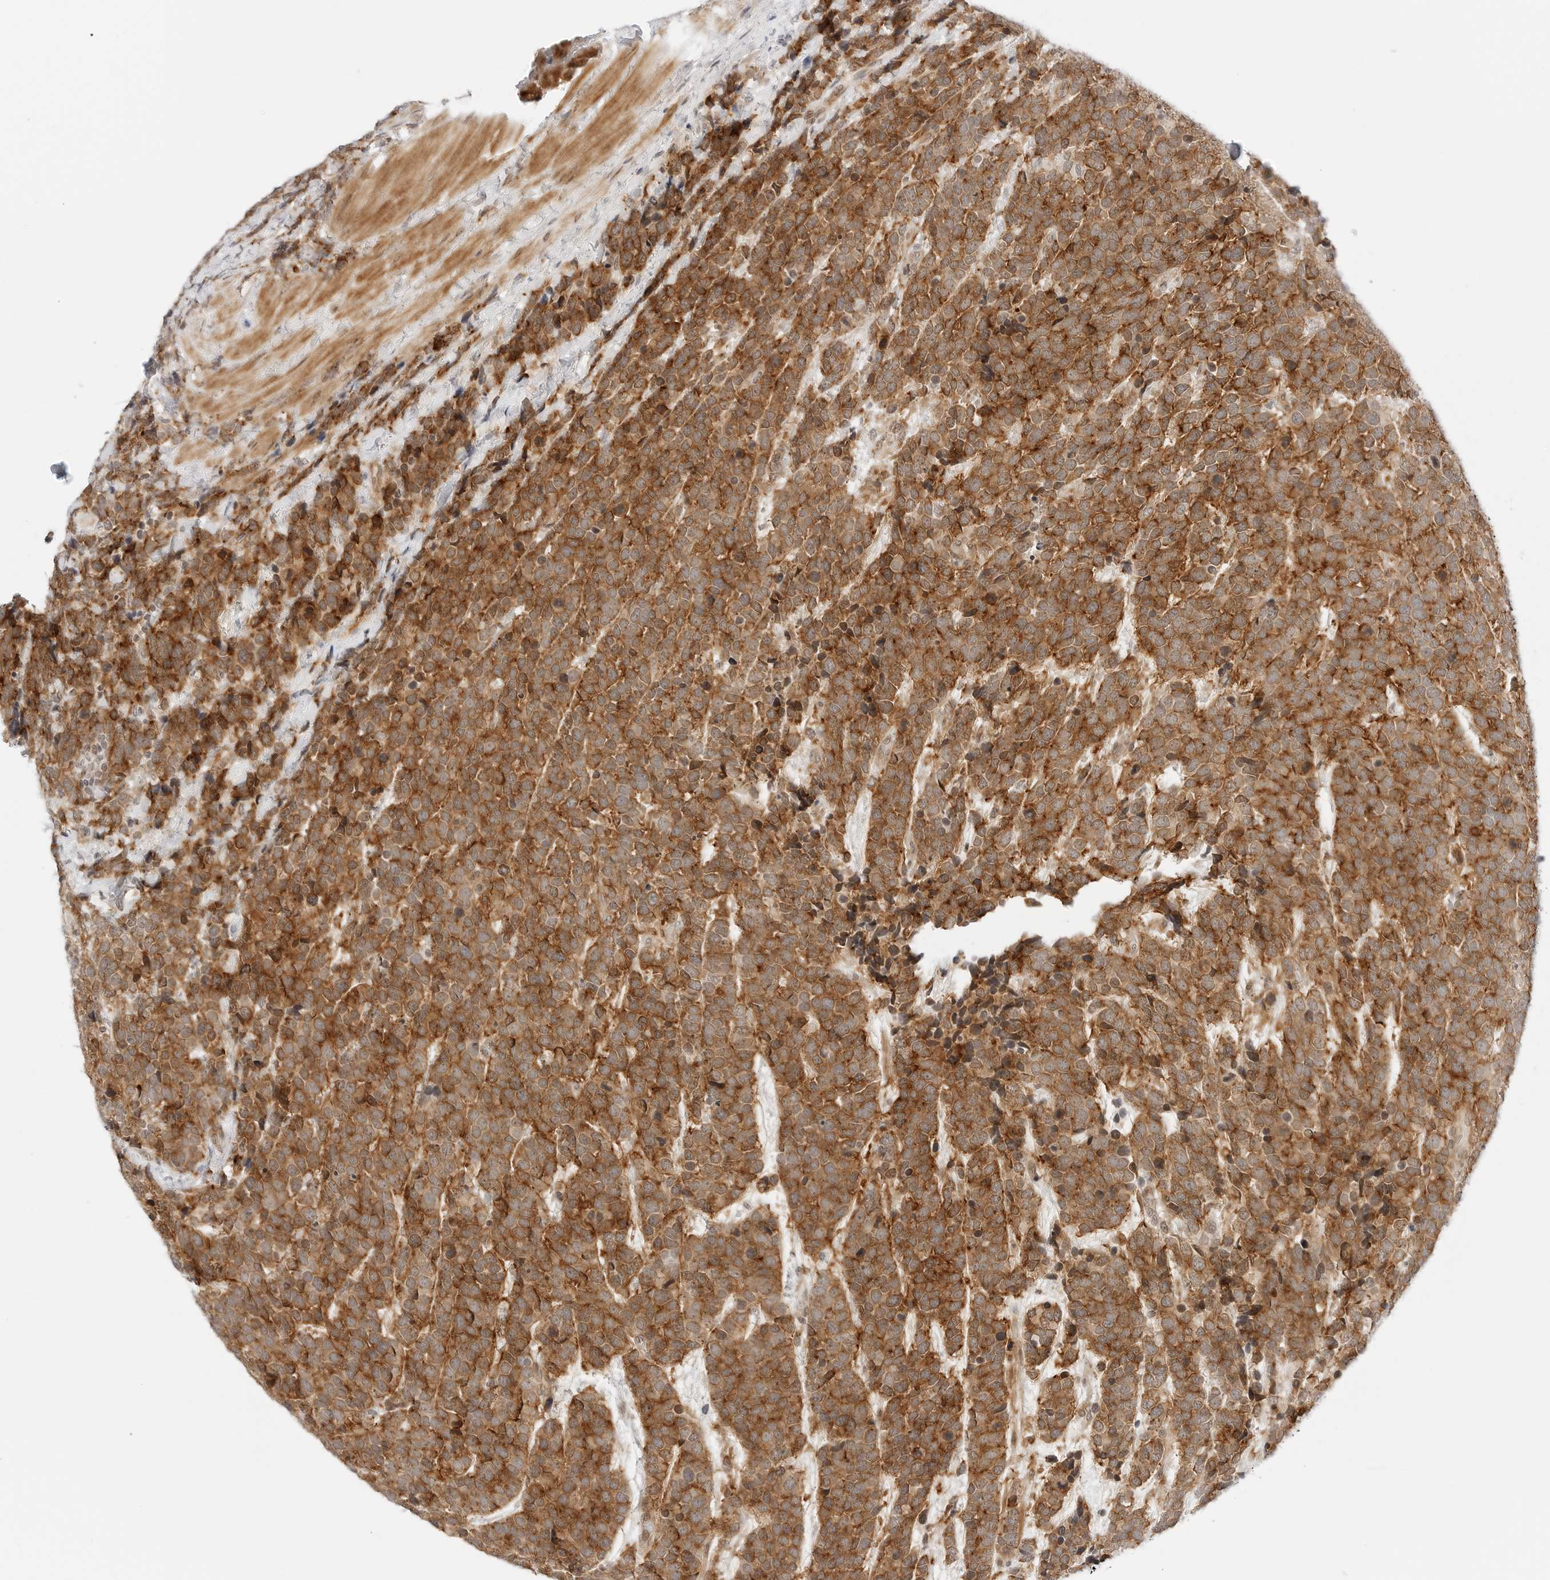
{"staining": {"intensity": "moderate", "quantity": ">75%", "location": "cytoplasmic/membranous"}, "tissue": "urothelial cancer", "cell_type": "Tumor cells", "image_type": "cancer", "snomed": [{"axis": "morphology", "description": "Urothelial carcinoma, High grade"}, {"axis": "topography", "description": "Urinary bladder"}], "caption": "Immunohistochemical staining of urothelial cancer demonstrates medium levels of moderate cytoplasmic/membranous protein positivity in about >75% of tumor cells.", "gene": "NEO1", "patient": {"sex": "female", "age": 82}}